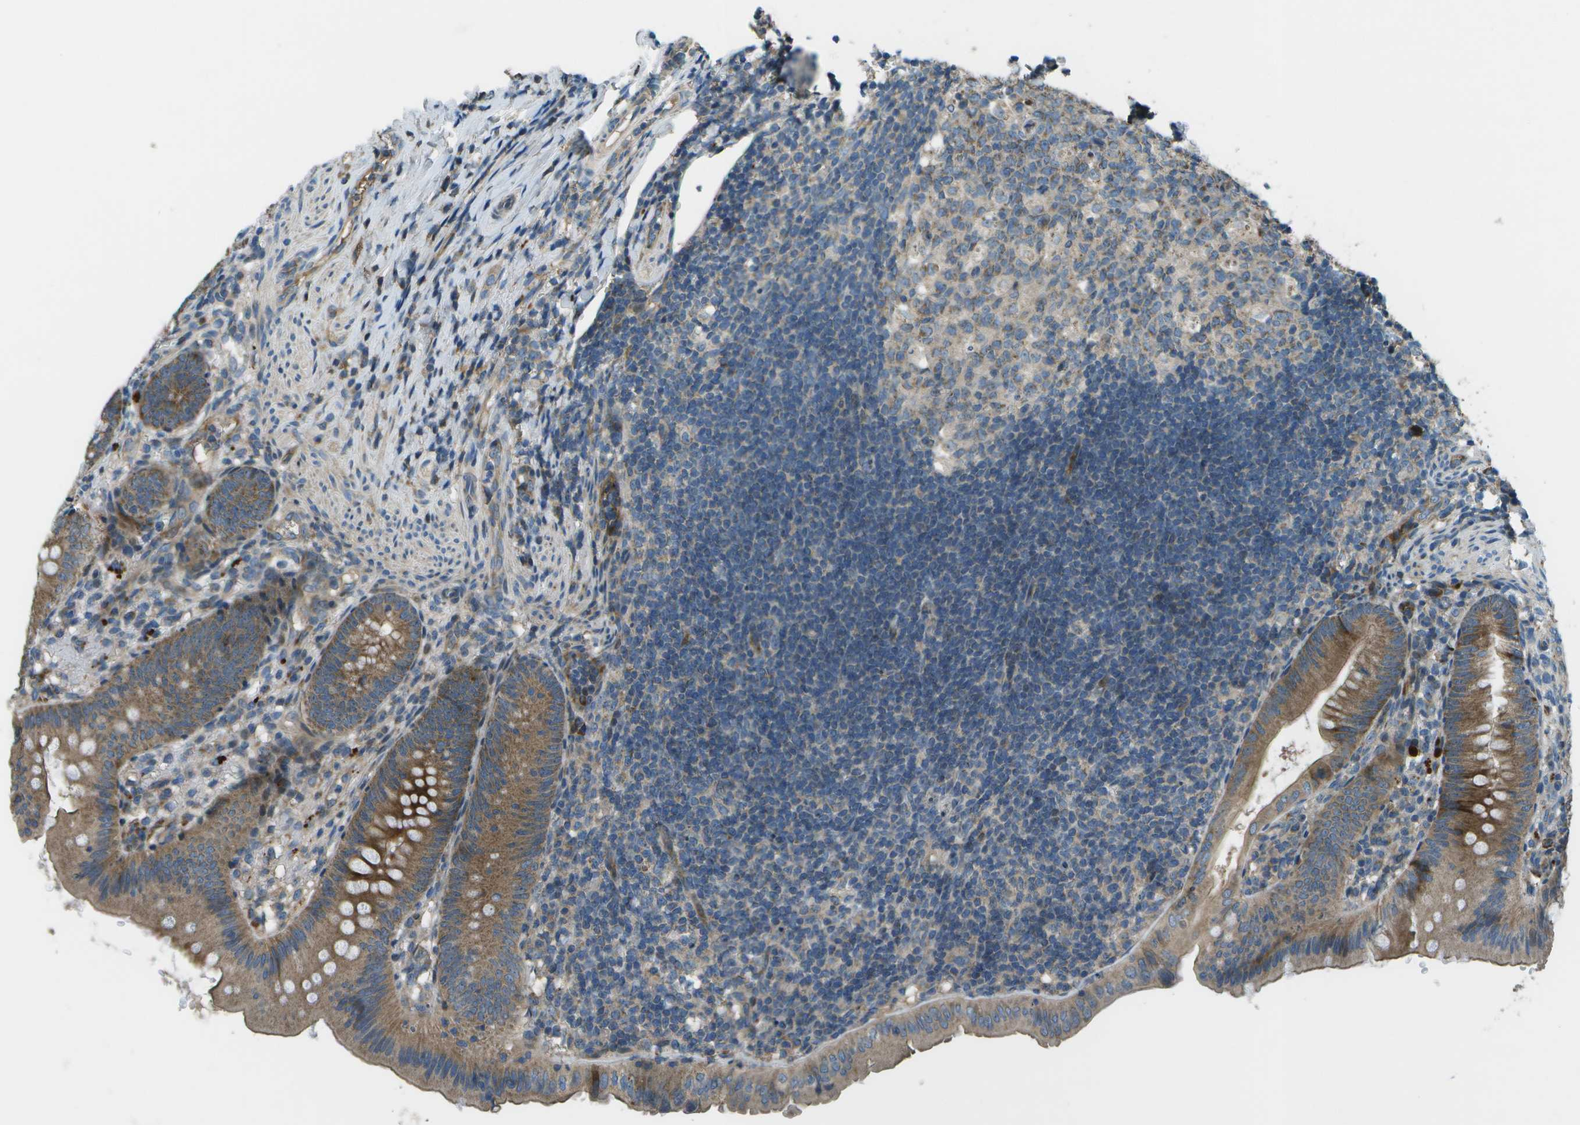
{"staining": {"intensity": "strong", "quantity": ">75%", "location": "cytoplasmic/membranous"}, "tissue": "appendix", "cell_type": "Glandular cells", "image_type": "normal", "snomed": [{"axis": "morphology", "description": "Normal tissue, NOS"}, {"axis": "topography", "description": "Appendix"}], "caption": "About >75% of glandular cells in benign human appendix reveal strong cytoplasmic/membranous protein expression as visualized by brown immunohistochemical staining.", "gene": "PXYLP1", "patient": {"sex": "male", "age": 1}}